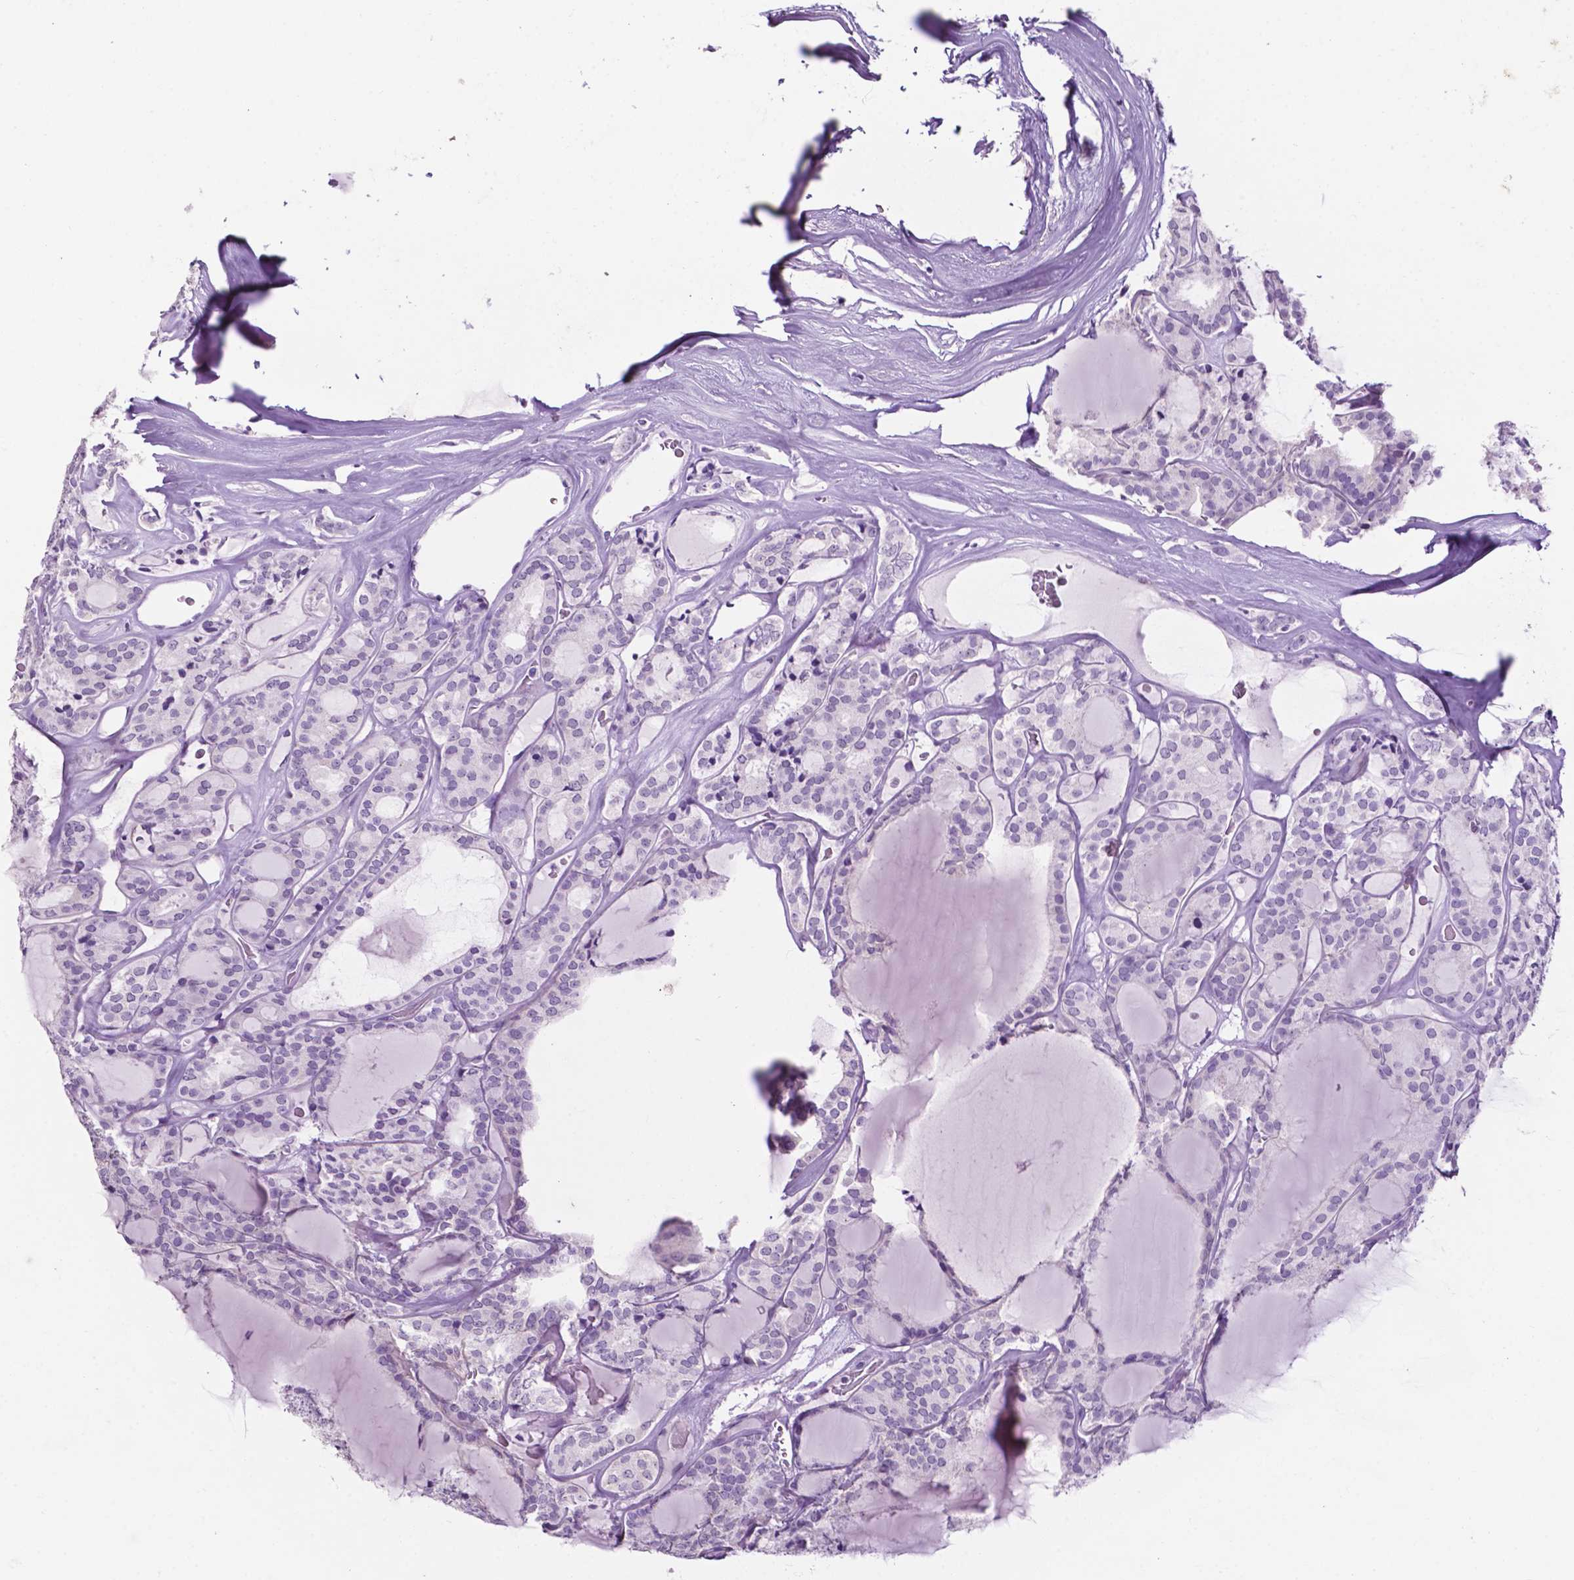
{"staining": {"intensity": "negative", "quantity": "none", "location": "none"}, "tissue": "thyroid cancer", "cell_type": "Tumor cells", "image_type": "cancer", "snomed": [{"axis": "morphology", "description": "Follicular adenoma carcinoma, NOS"}, {"axis": "topography", "description": "Thyroid gland"}], "caption": "Tumor cells are negative for brown protein staining in thyroid cancer.", "gene": "PHGR1", "patient": {"sex": "male", "age": 74}}